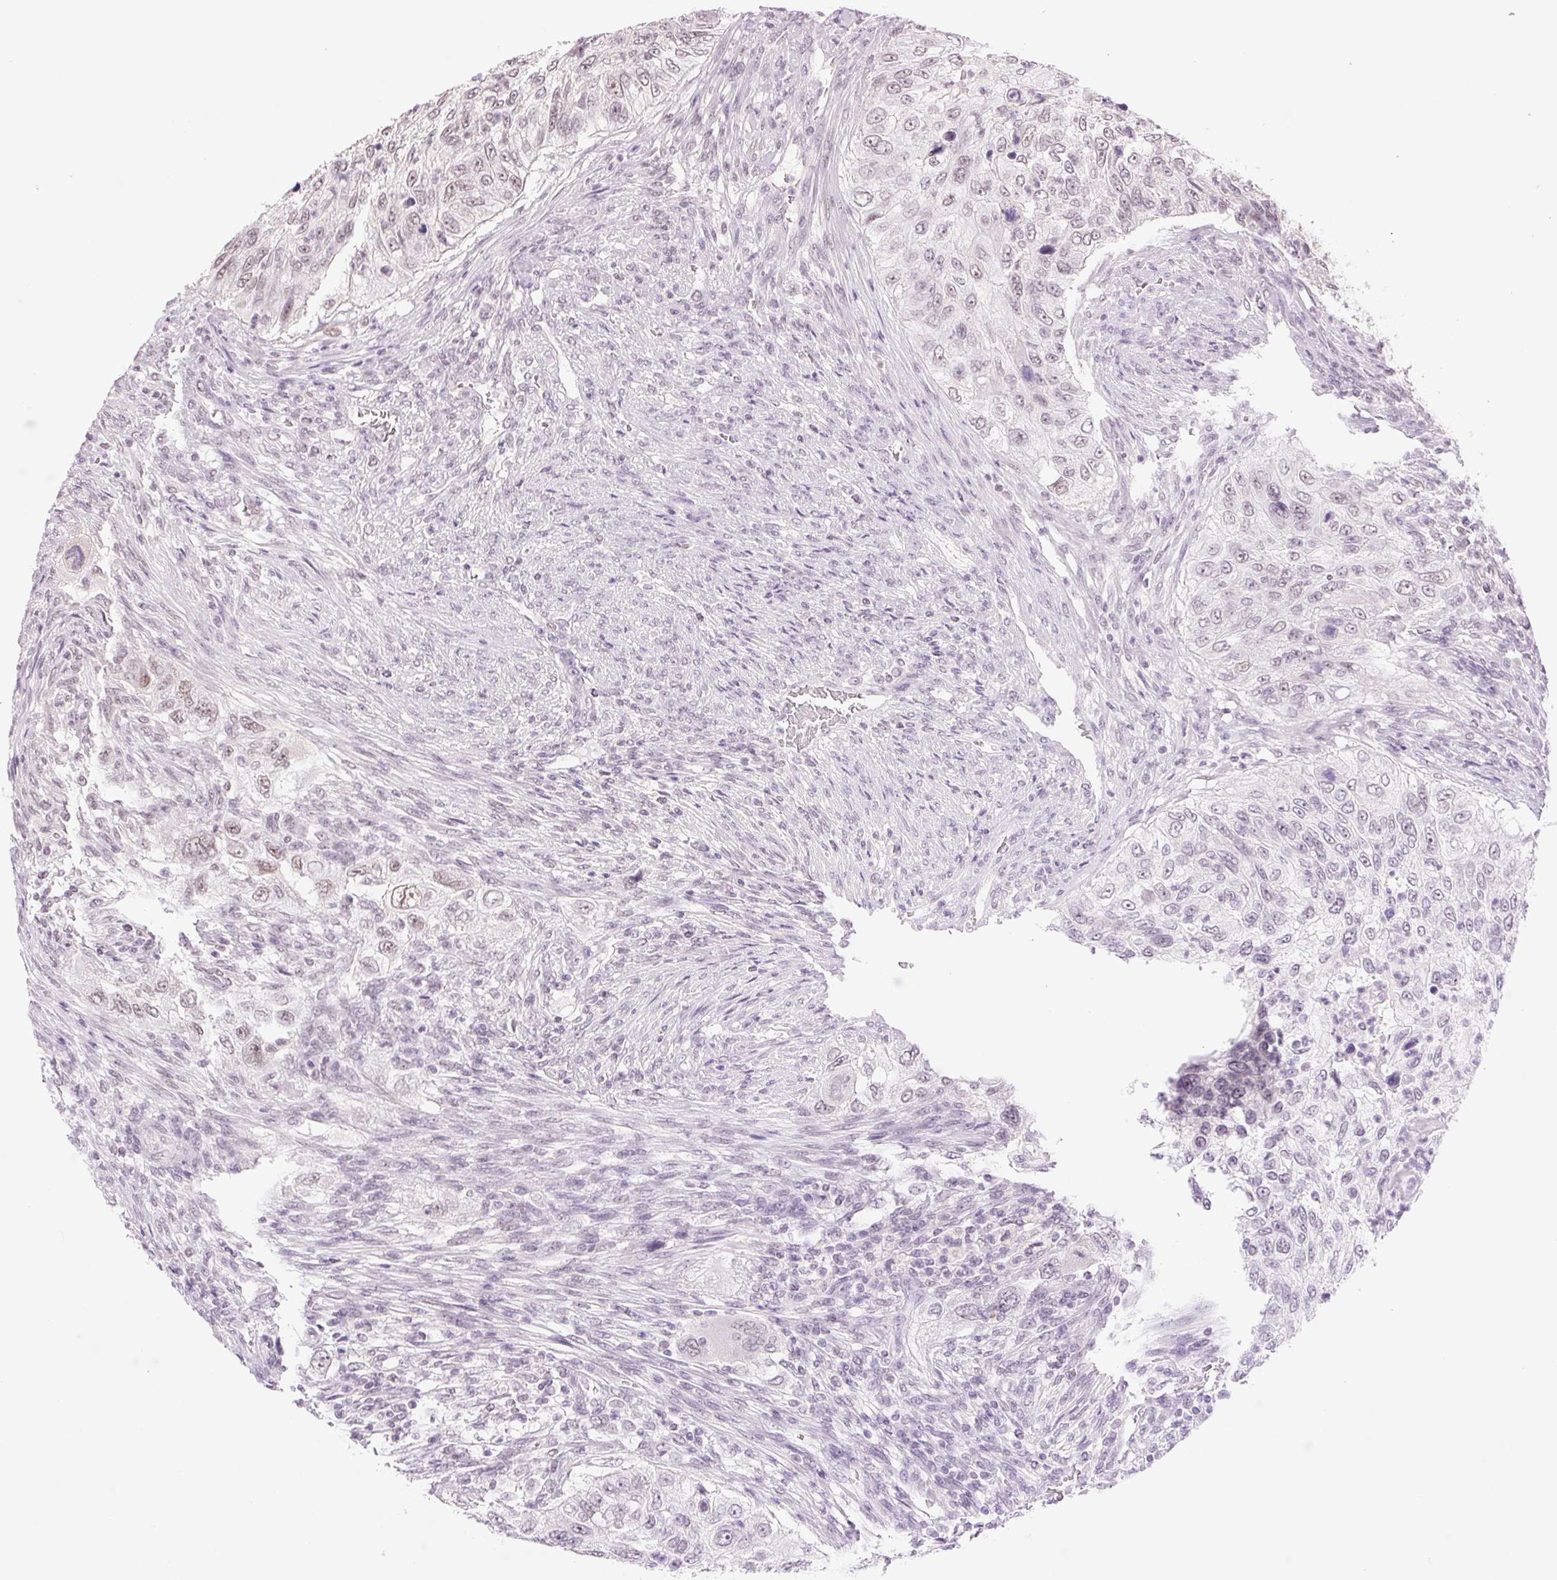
{"staining": {"intensity": "weak", "quantity": "25%-75%", "location": "nuclear"}, "tissue": "urothelial cancer", "cell_type": "Tumor cells", "image_type": "cancer", "snomed": [{"axis": "morphology", "description": "Urothelial carcinoma, High grade"}, {"axis": "topography", "description": "Urinary bladder"}], "caption": "This image exhibits urothelial cancer stained with immunohistochemistry (IHC) to label a protein in brown. The nuclear of tumor cells show weak positivity for the protein. Nuclei are counter-stained blue.", "gene": "RPRD1B", "patient": {"sex": "female", "age": 60}}